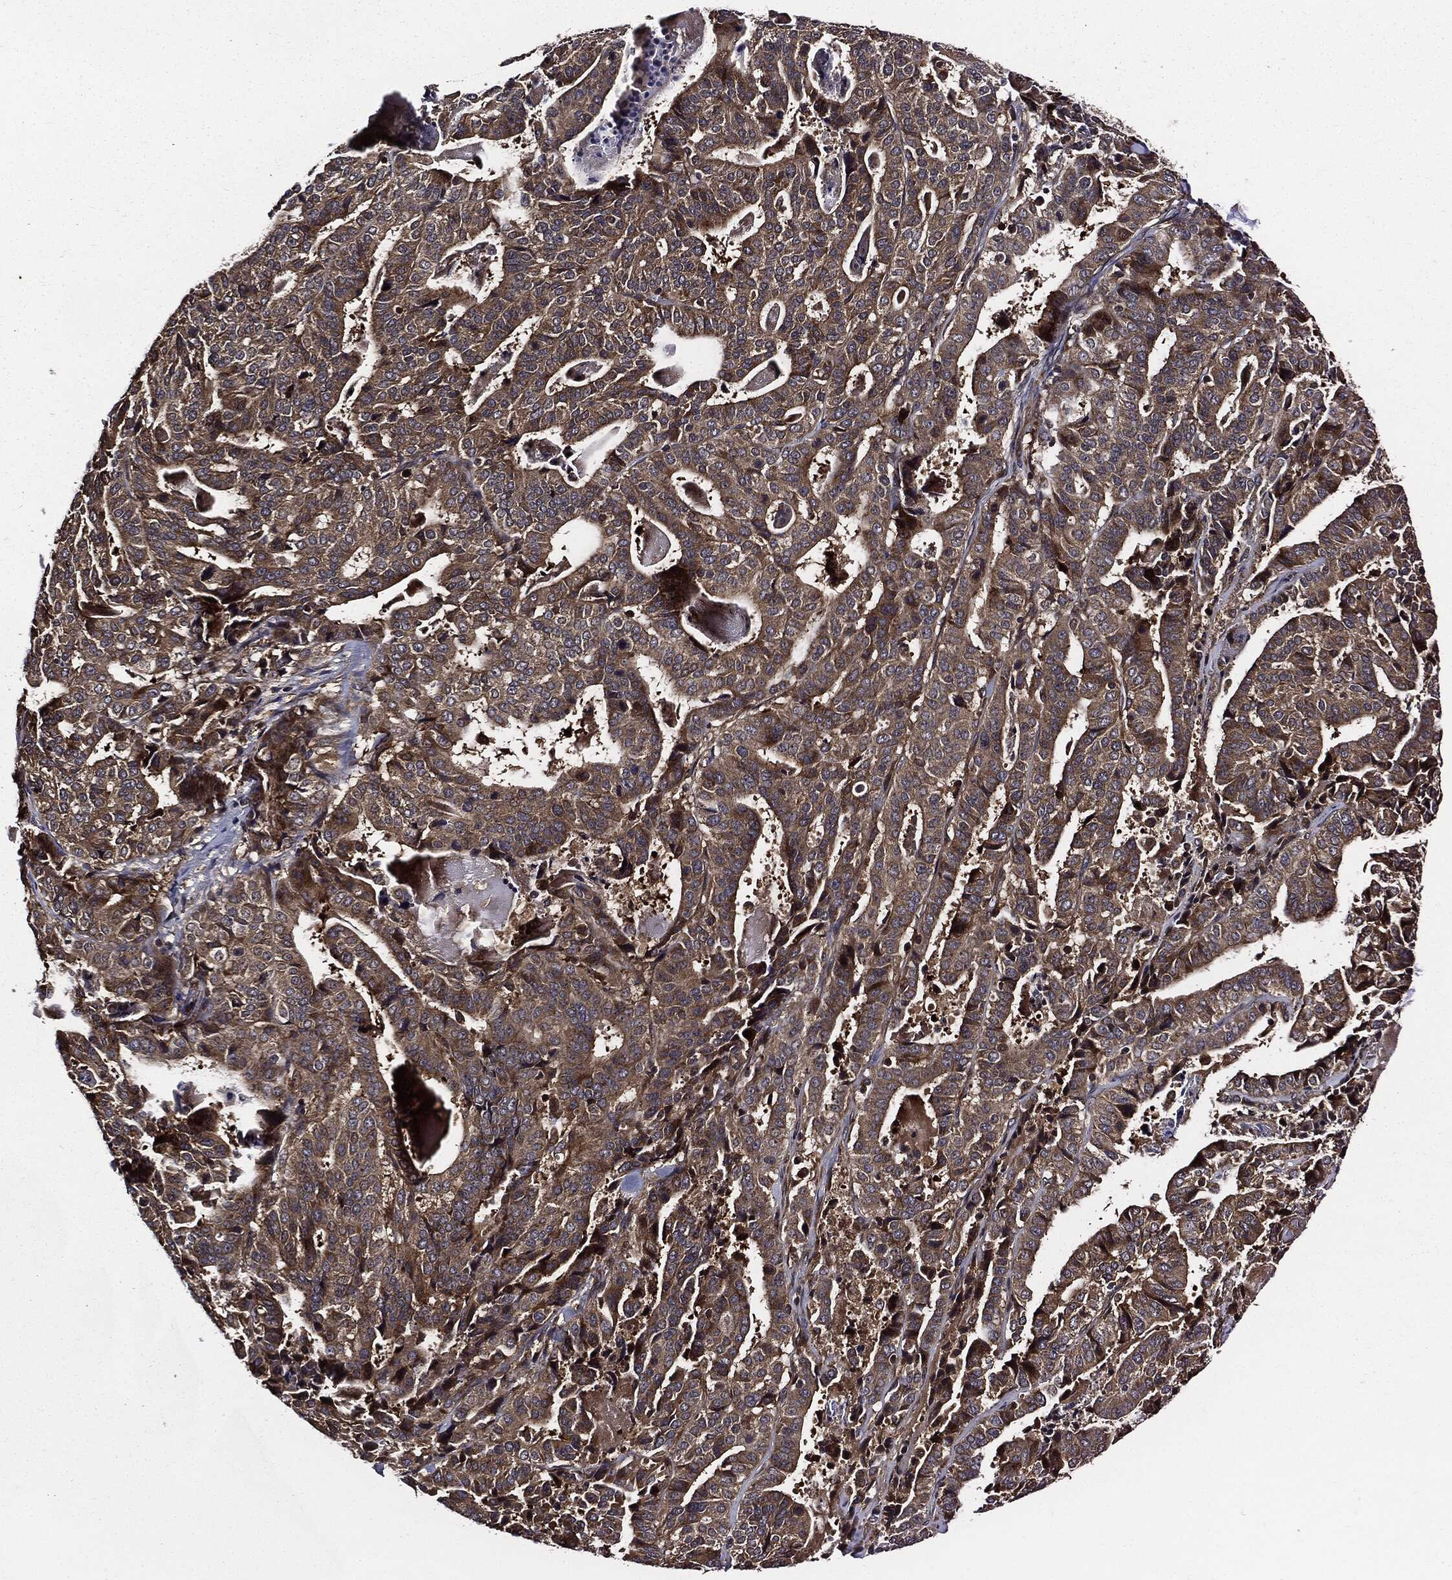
{"staining": {"intensity": "moderate", "quantity": ">75%", "location": "cytoplasmic/membranous"}, "tissue": "stomach cancer", "cell_type": "Tumor cells", "image_type": "cancer", "snomed": [{"axis": "morphology", "description": "Adenocarcinoma, NOS"}, {"axis": "topography", "description": "Stomach"}], "caption": "Protein analysis of stomach cancer tissue exhibits moderate cytoplasmic/membranous positivity in about >75% of tumor cells.", "gene": "HTT", "patient": {"sex": "male", "age": 48}}